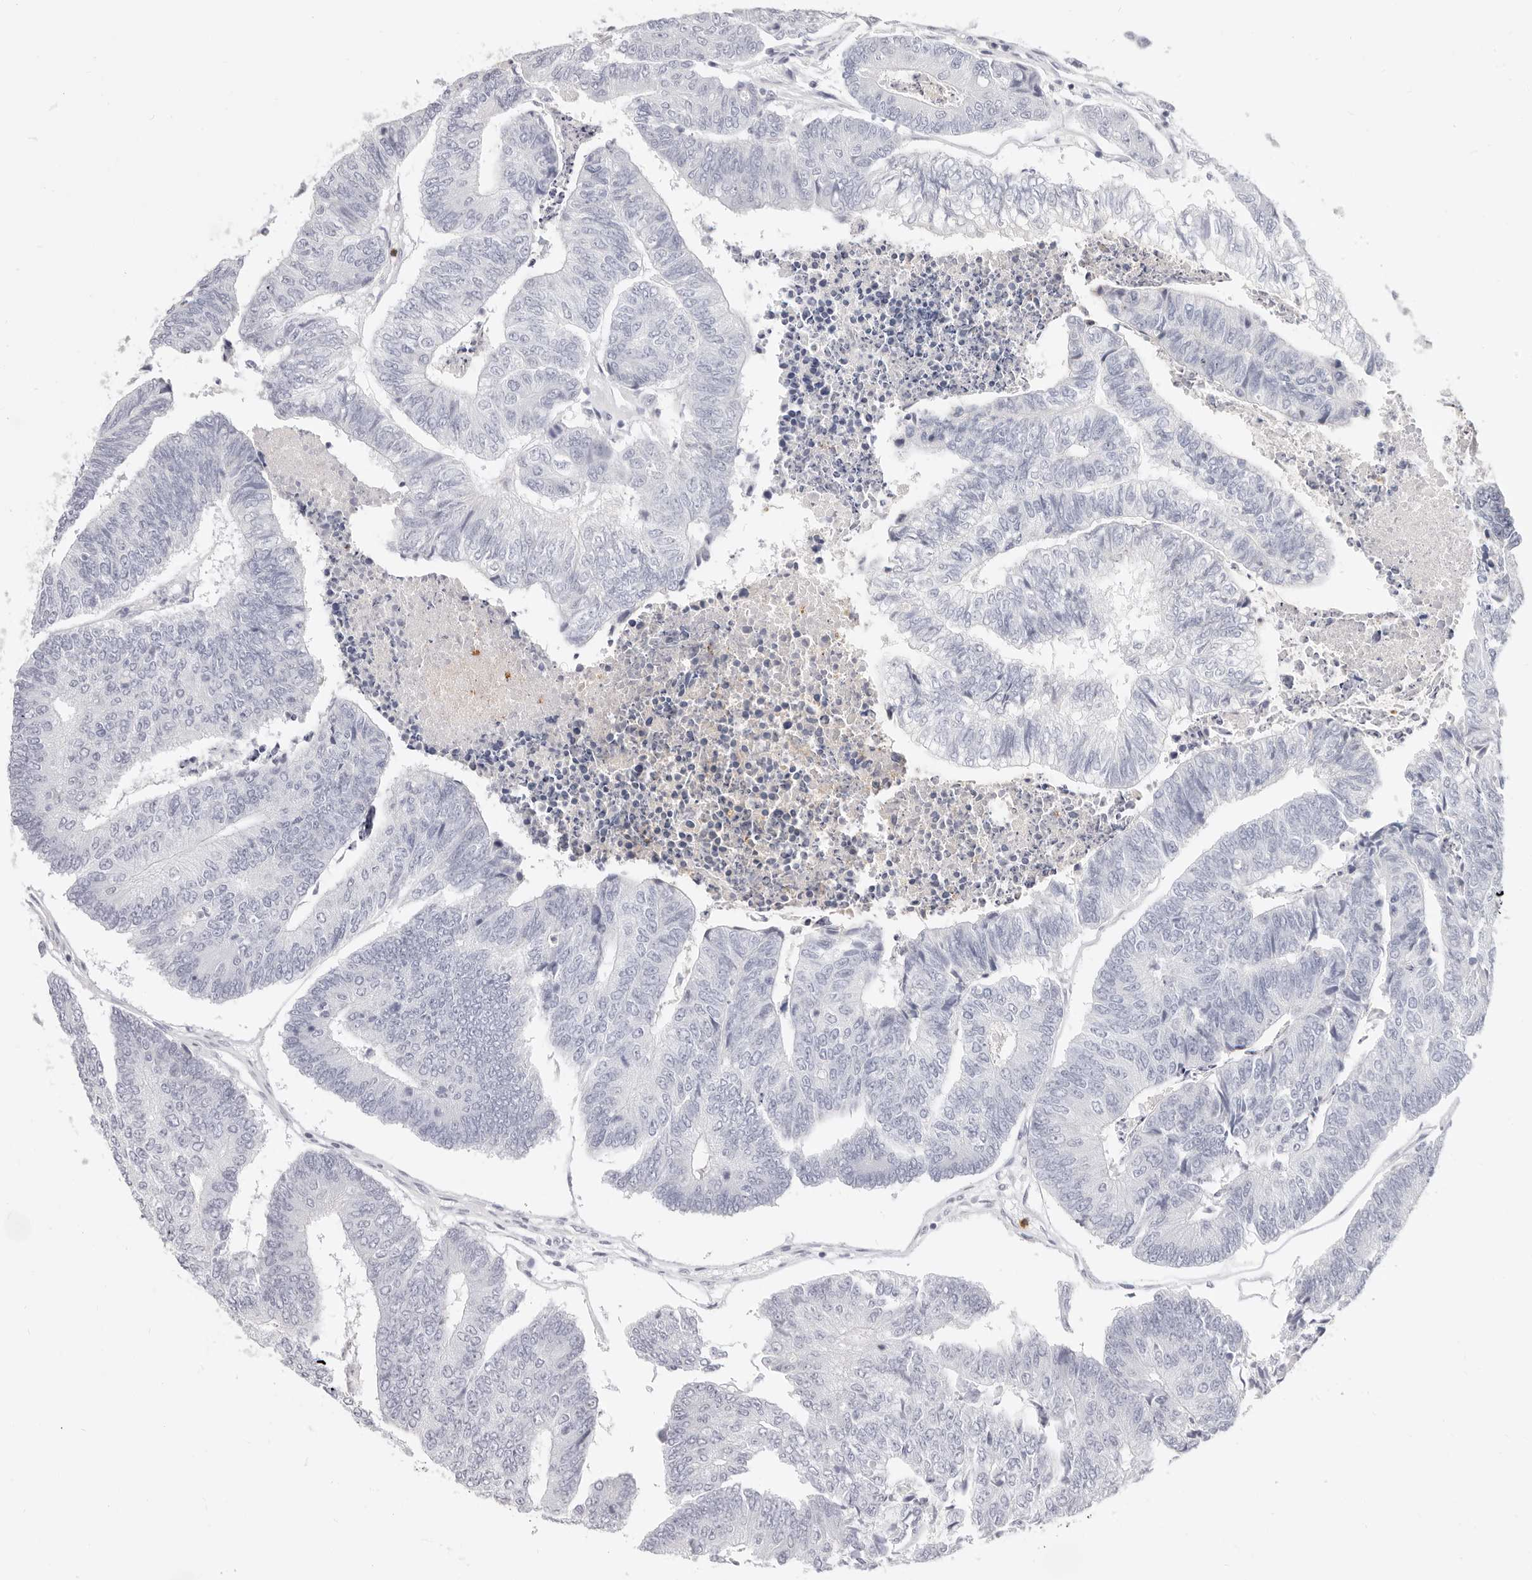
{"staining": {"intensity": "negative", "quantity": "none", "location": "none"}, "tissue": "colorectal cancer", "cell_type": "Tumor cells", "image_type": "cancer", "snomed": [{"axis": "morphology", "description": "Adenocarcinoma, NOS"}, {"axis": "topography", "description": "Colon"}], "caption": "An image of human adenocarcinoma (colorectal) is negative for staining in tumor cells. (Stains: DAB IHC with hematoxylin counter stain, Microscopy: brightfield microscopy at high magnification).", "gene": "CAMP", "patient": {"sex": "female", "age": 67}}